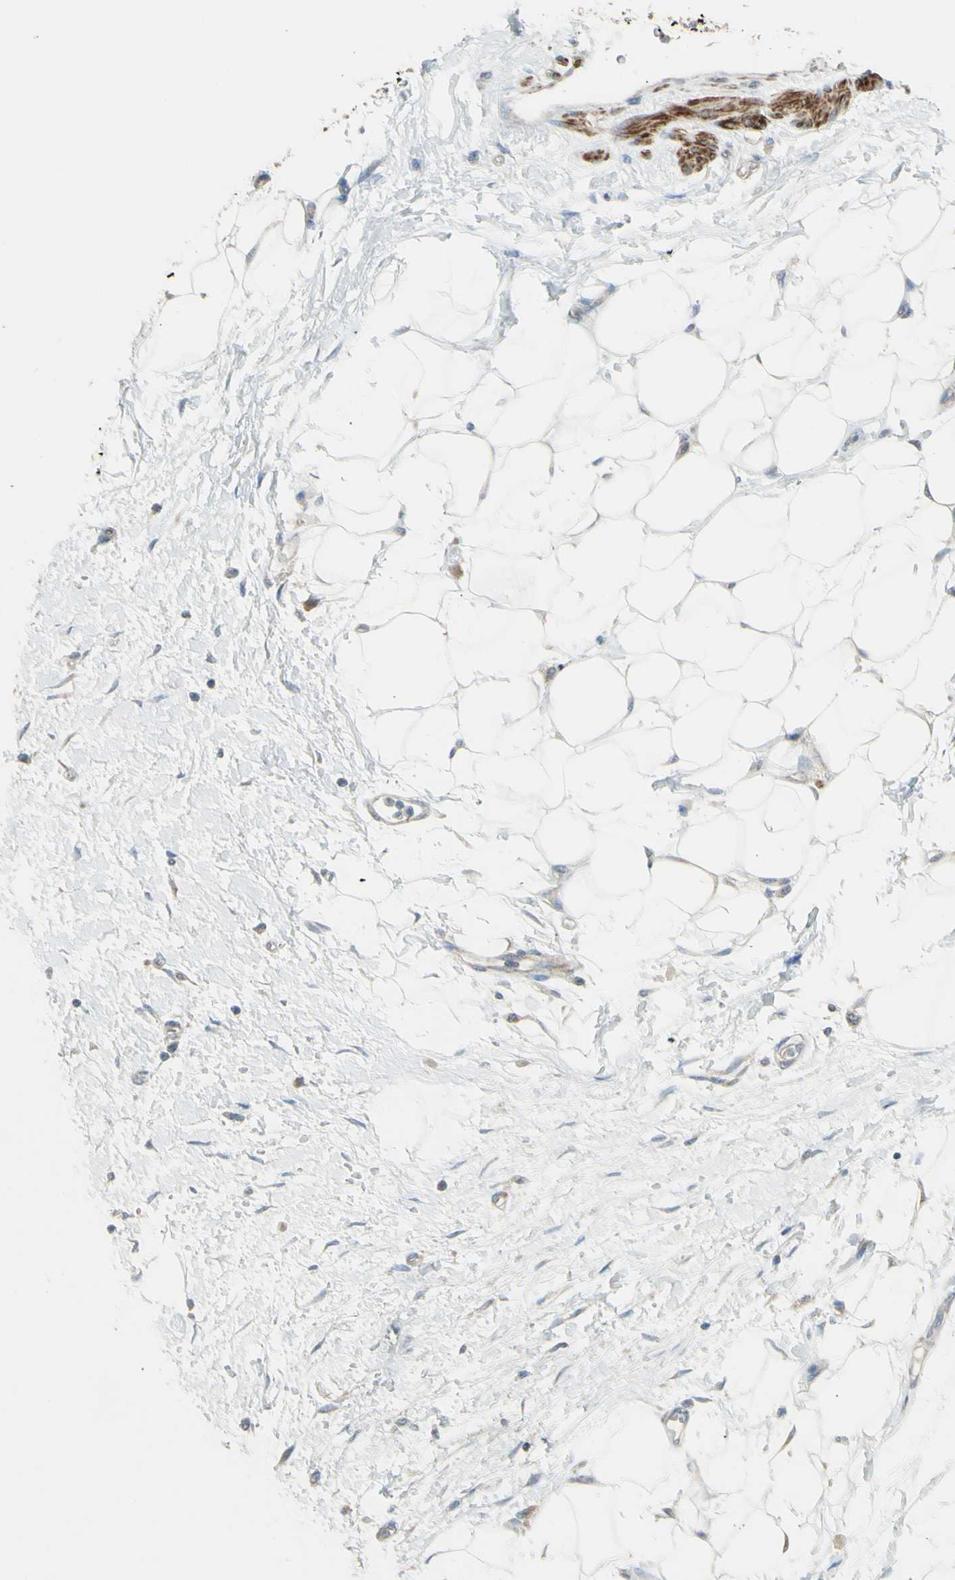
{"staining": {"intensity": "weak", "quantity": "25%-75%", "location": "cytoplasmic/membranous"}, "tissue": "adipose tissue", "cell_type": "Adipocytes", "image_type": "normal", "snomed": [{"axis": "morphology", "description": "Normal tissue, NOS"}, {"axis": "morphology", "description": "Urothelial carcinoma, High grade"}, {"axis": "topography", "description": "Vascular tissue"}, {"axis": "topography", "description": "Urinary bladder"}], "caption": "A high-resolution photomicrograph shows IHC staining of benign adipose tissue, which demonstrates weak cytoplasmic/membranous staining in about 25%-75% of adipocytes. (IHC, brightfield microscopy, high magnification).", "gene": "FAM171B", "patient": {"sex": "female", "age": 56}}